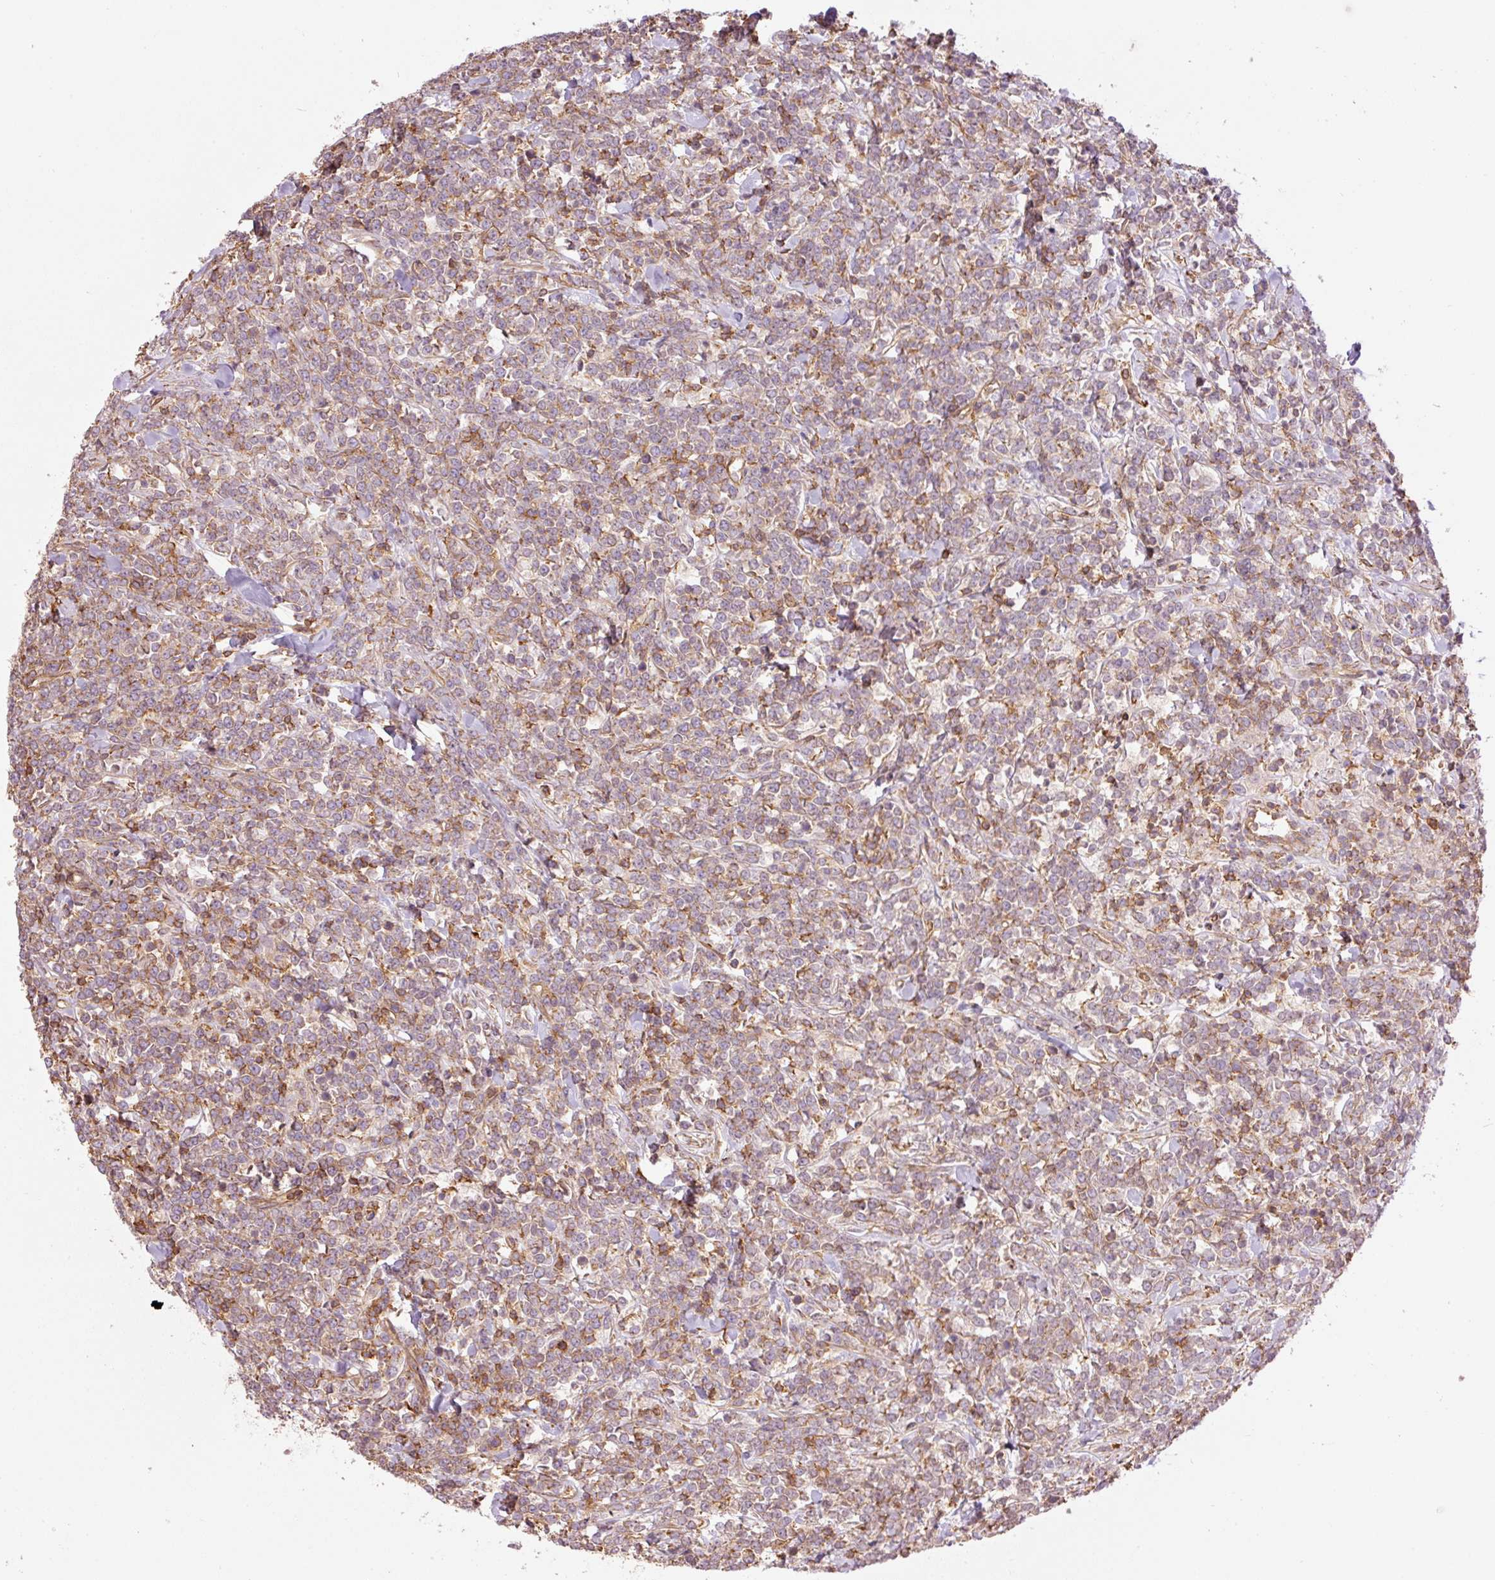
{"staining": {"intensity": "weak", "quantity": "25%-75%", "location": "cytoplasmic/membranous"}, "tissue": "lymphoma", "cell_type": "Tumor cells", "image_type": "cancer", "snomed": [{"axis": "morphology", "description": "Malignant lymphoma, non-Hodgkin's type, High grade"}, {"axis": "topography", "description": "Small intestine"}, {"axis": "topography", "description": "Colon"}], "caption": "High-grade malignant lymphoma, non-Hodgkin's type stained with IHC exhibits weak cytoplasmic/membranous staining in about 25%-75% of tumor cells. (brown staining indicates protein expression, while blue staining denotes nuclei).", "gene": "PPP1R1B", "patient": {"sex": "male", "age": 8}}